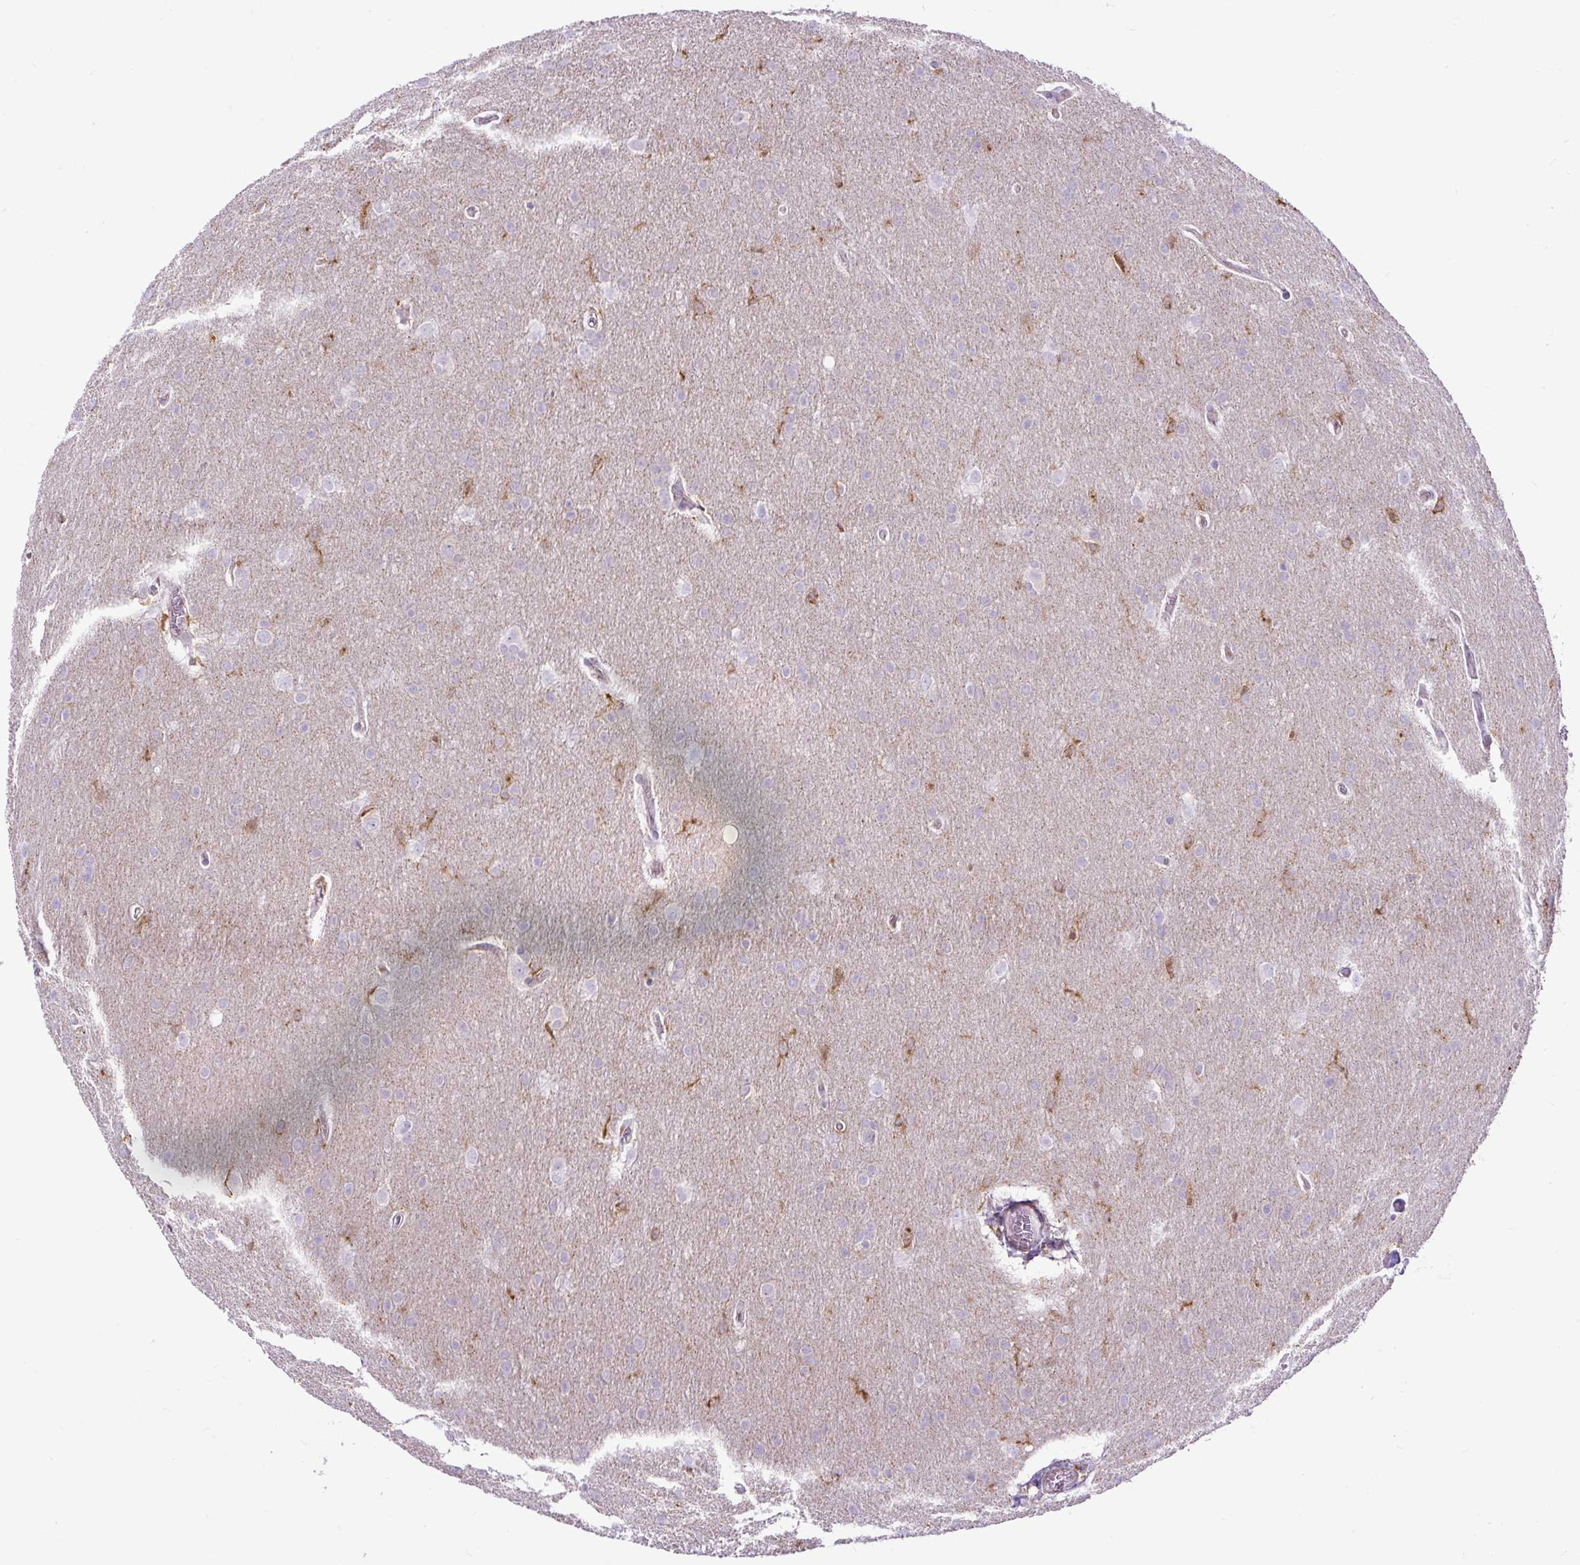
{"staining": {"intensity": "negative", "quantity": "none", "location": "none"}, "tissue": "glioma", "cell_type": "Tumor cells", "image_type": "cancer", "snomed": [{"axis": "morphology", "description": "Glioma, malignant, Low grade"}, {"axis": "topography", "description": "Brain"}], "caption": "Tumor cells are negative for protein expression in human glioma.", "gene": "MAP1S", "patient": {"sex": "female", "age": 32}}